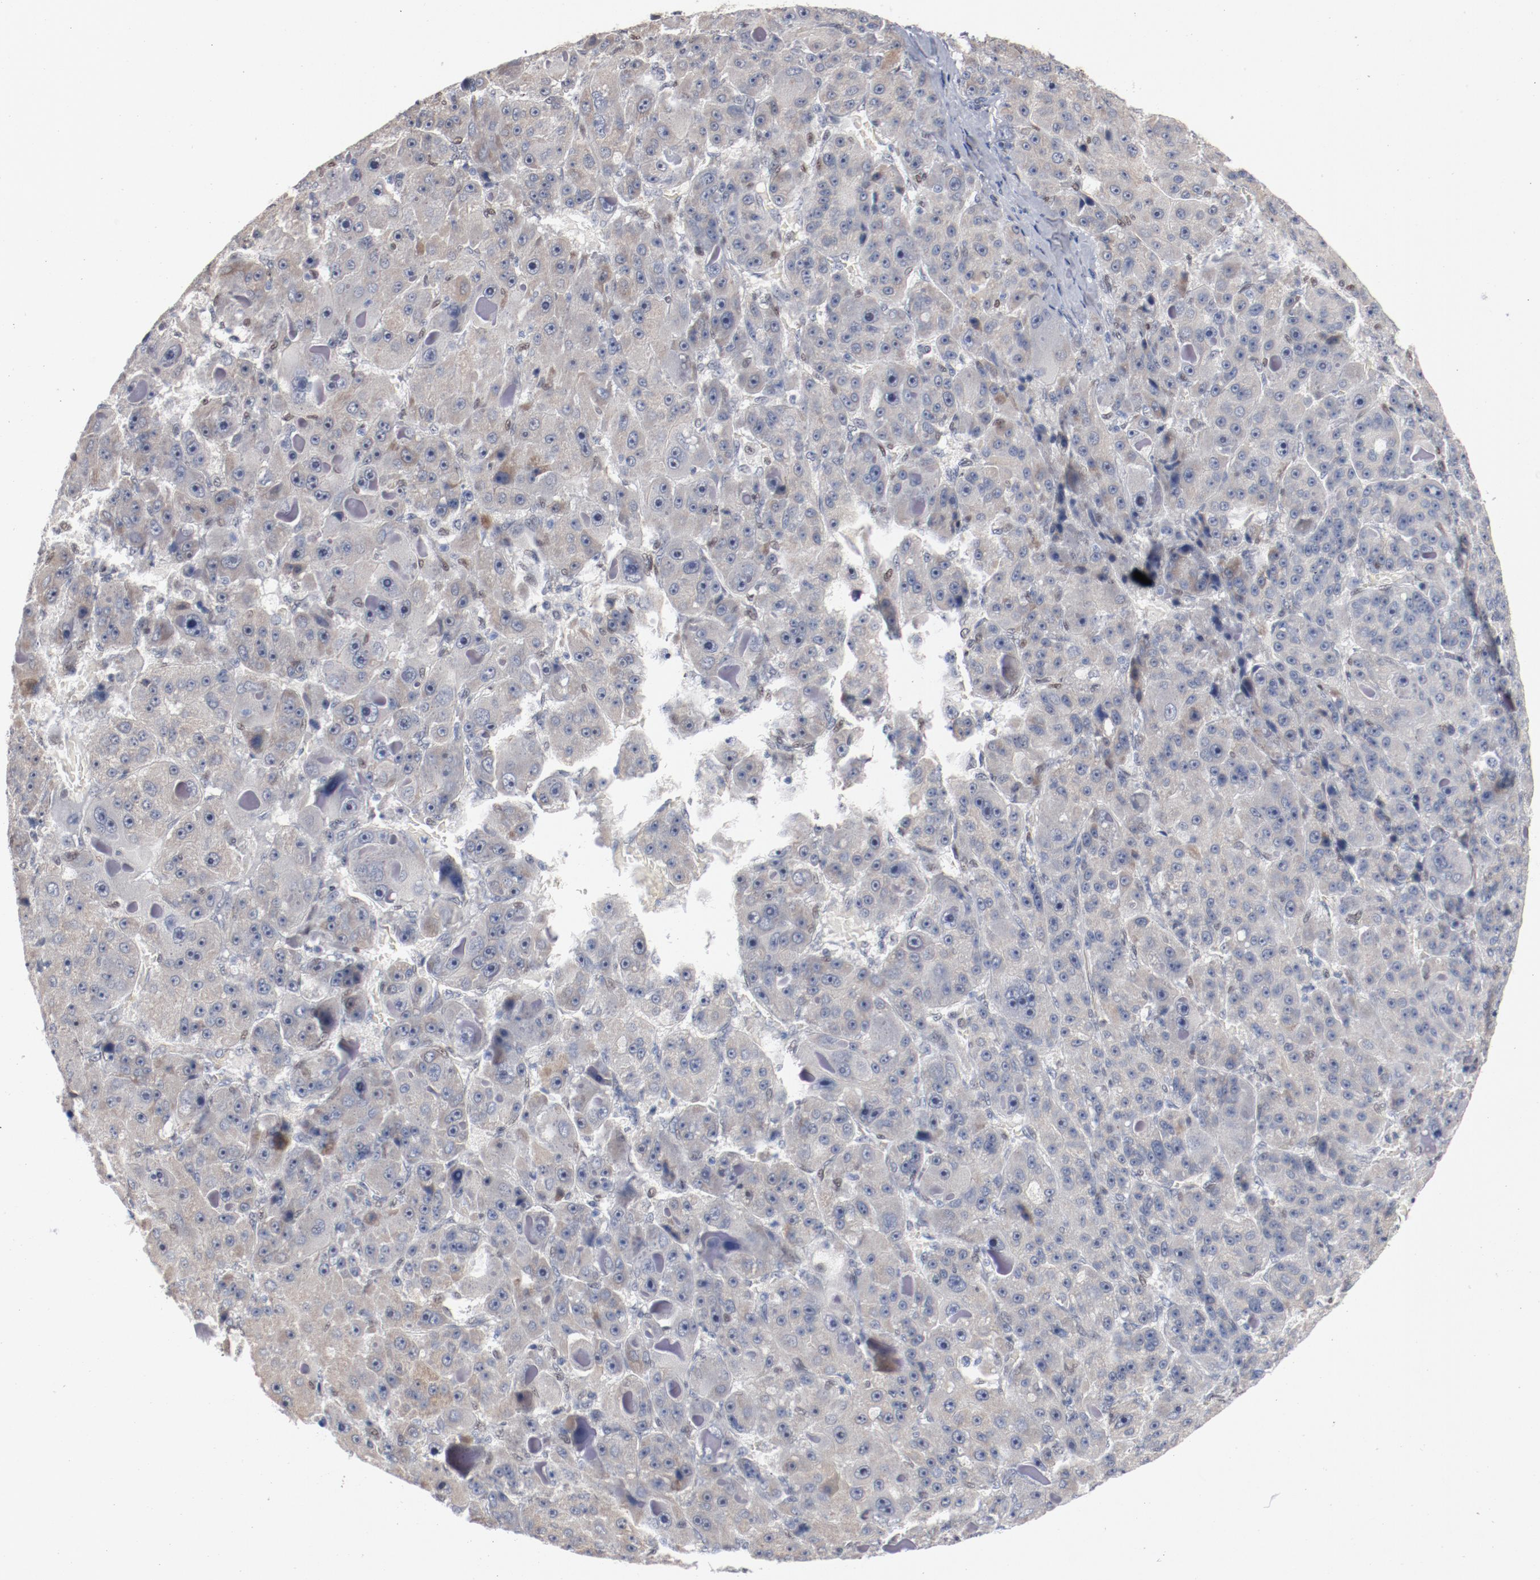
{"staining": {"intensity": "negative", "quantity": "none", "location": "none"}, "tissue": "liver cancer", "cell_type": "Tumor cells", "image_type": "cancer", "snomed": [{"axis": "morphology", "description": "Carcinoma, Hepatocellular, NOS"}, {"axis": "topography", "description": "Liver"}], "caption": "Tumor cells are negative for brown protein staining in liver hepatocellular carcinoma. (Immunohistochemistry, brightfield microscopy, high magnification).", "gene": "ZEB2", "patient": {"sex": "male", "age": 76}}